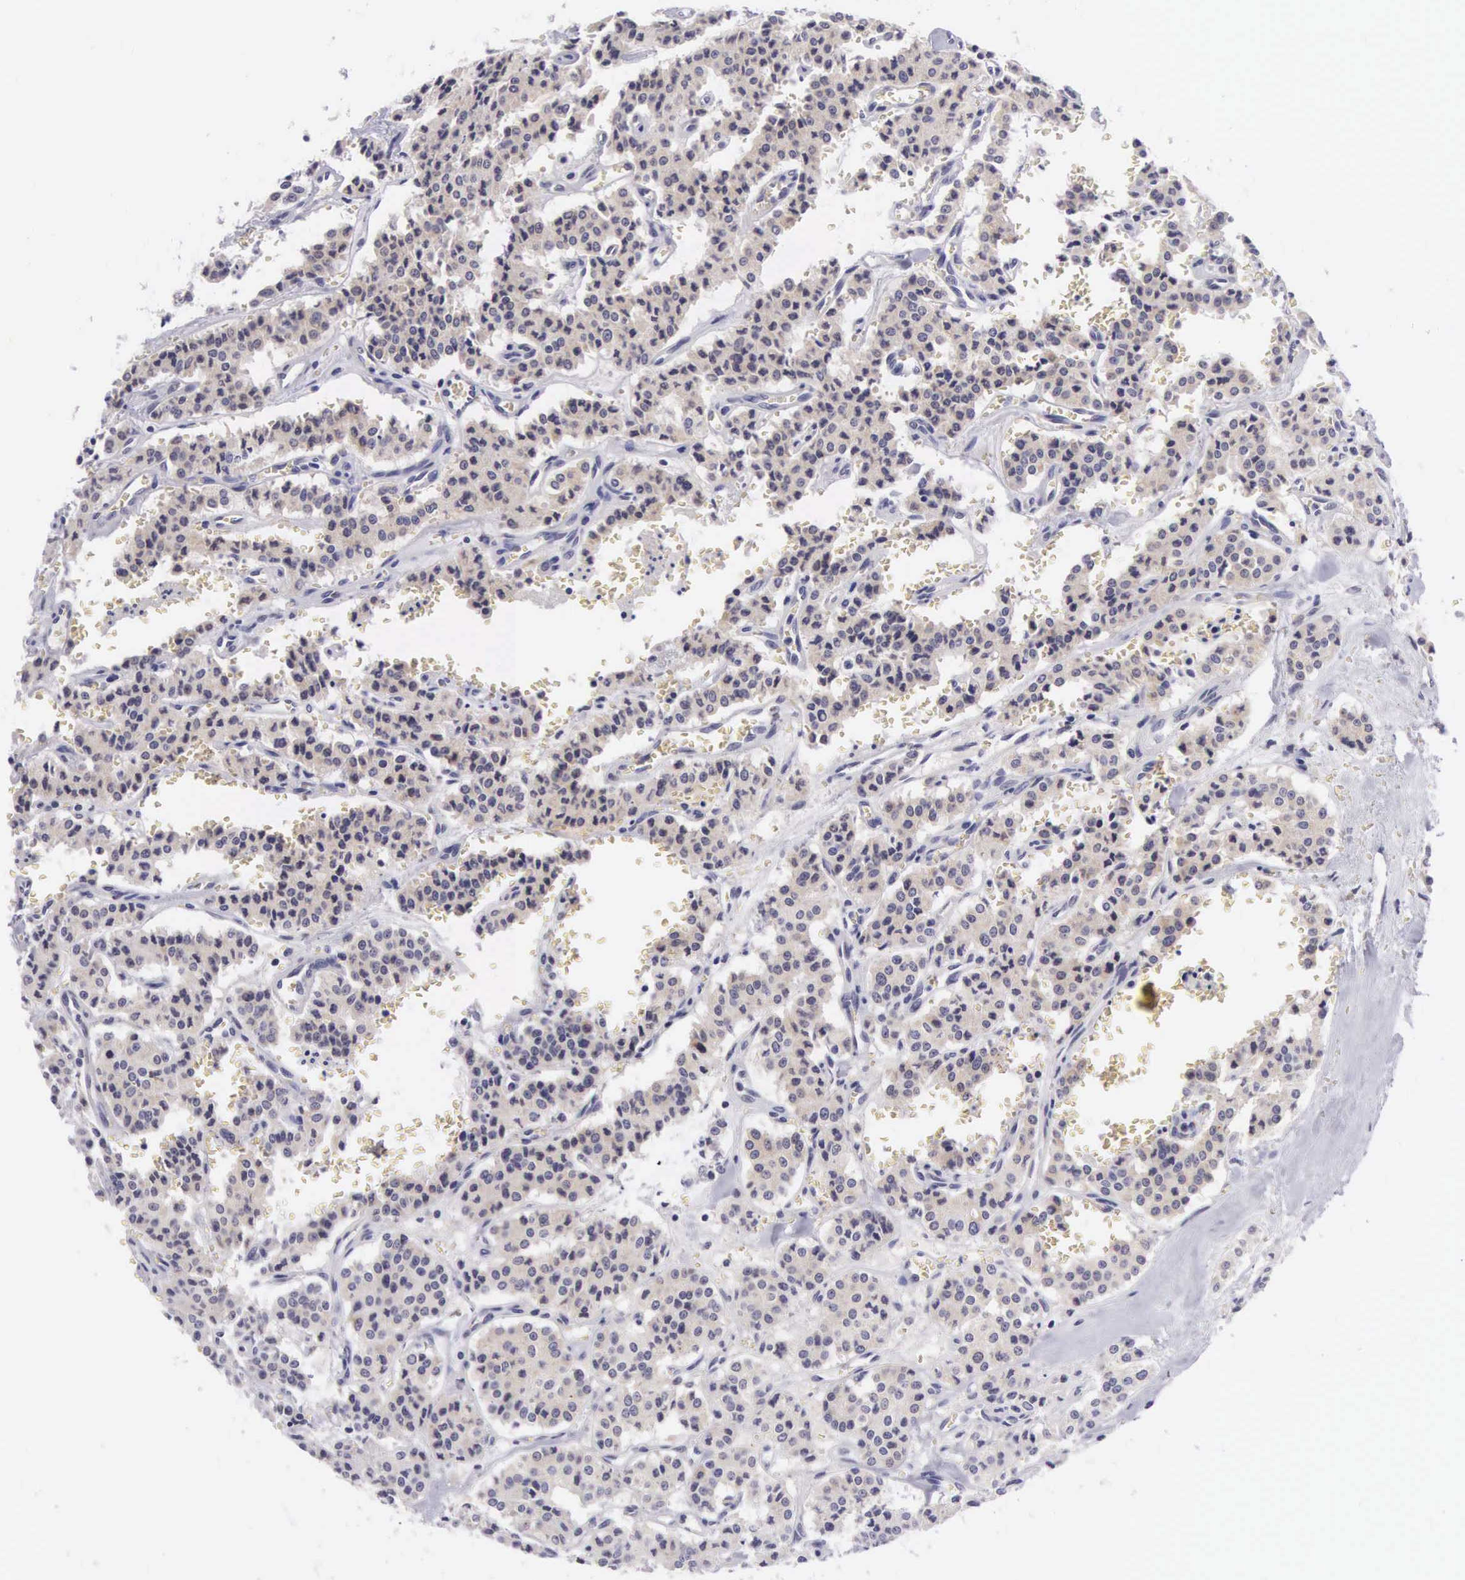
{"staining": {"intensity": "weak", "quantity": "25%-75%", "location": "cytoplasmic/membranous"}, "tissue": "carcinoid", "cell_type": "Tumor cells", "image_type": "cancer", "snomed": [{"axis": "morphology", "description": "Carcinoid, malignant, NOS"}, {"axis": "topography", "description": "Bronchus"}], "caption": "A brown stain highlights weak cytoplasmic/membranous staining of a protein in human malignant carcinoid tumor cells.", "gene": "SOX11", "patient": {"sex": "male", "age": 55}}